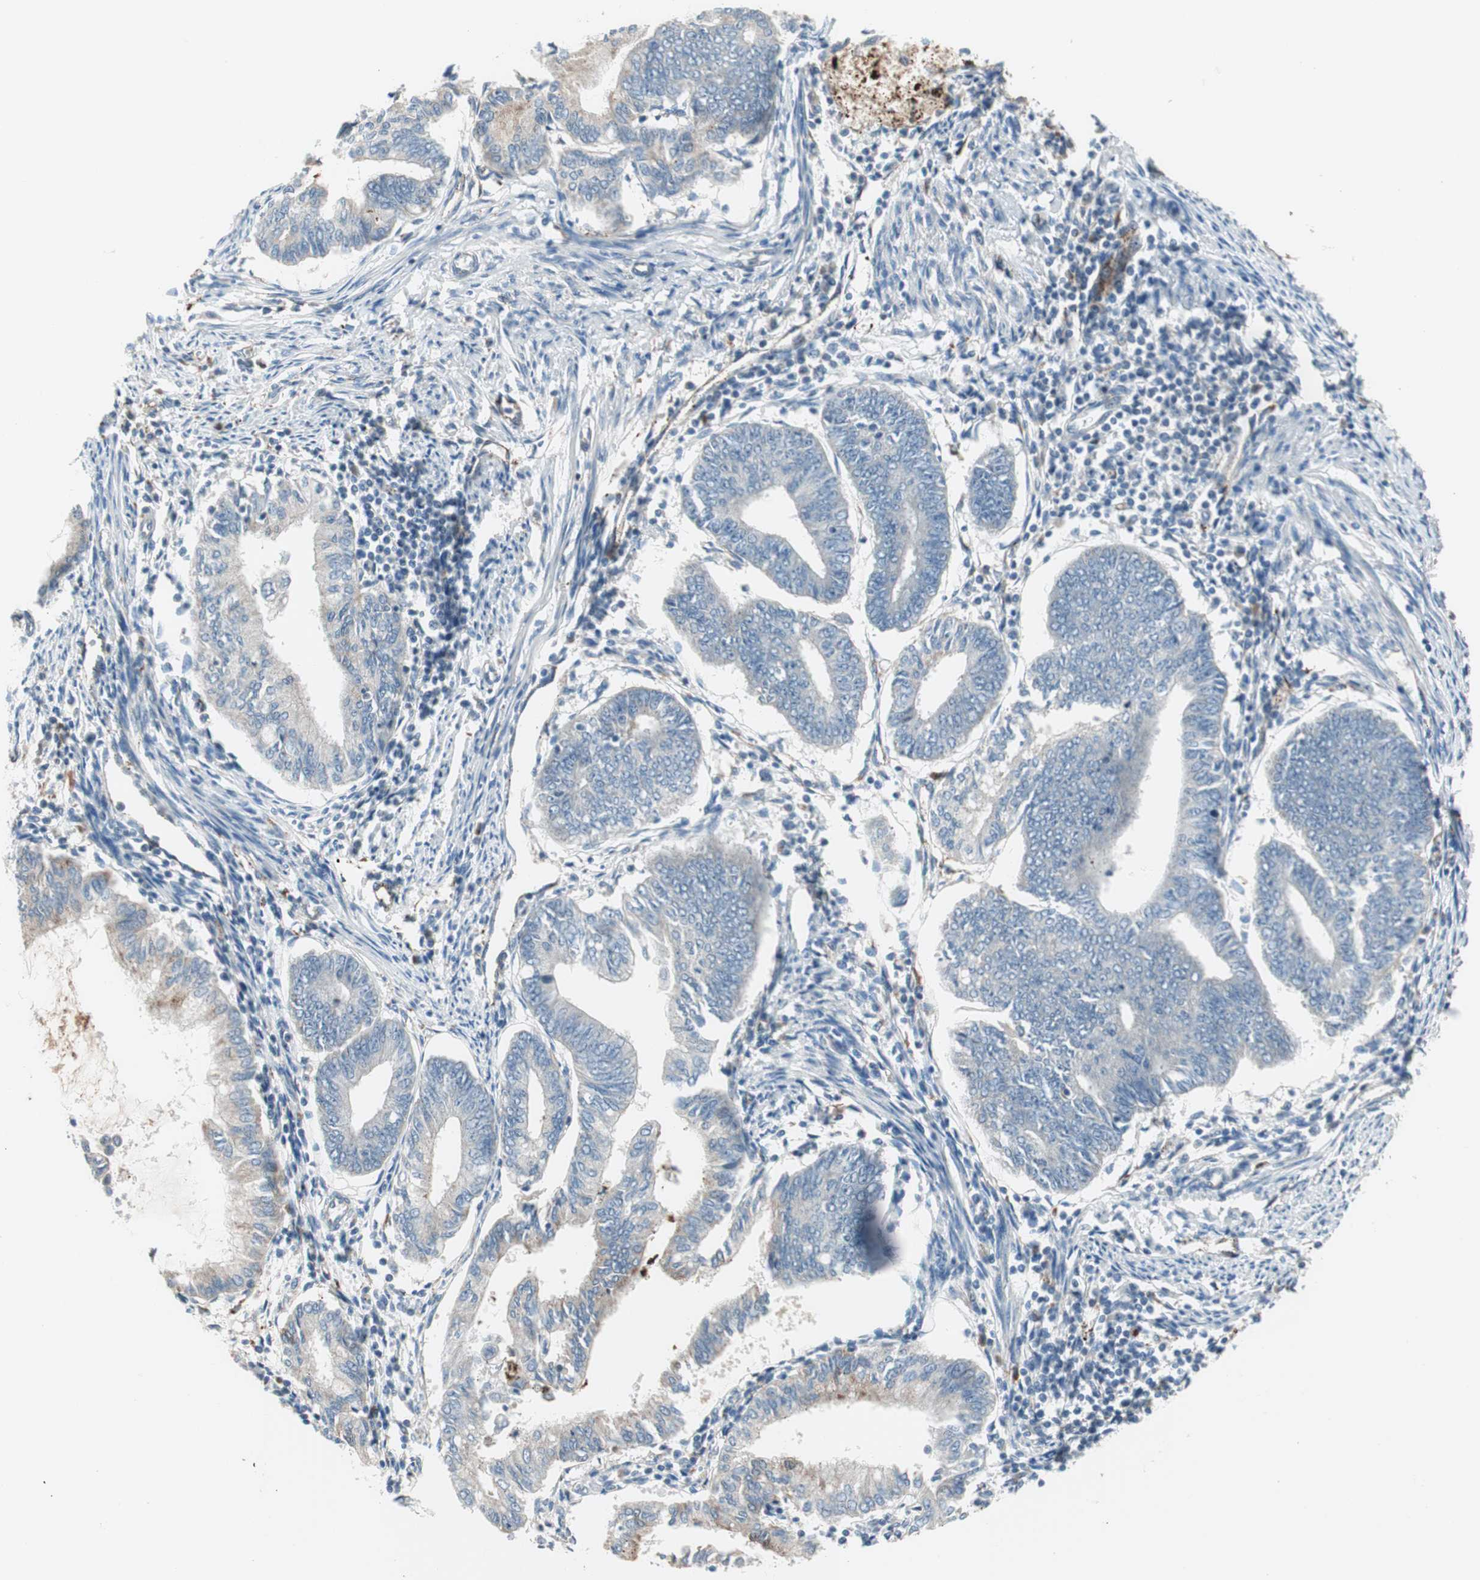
{"staining": {"intensity": "weak", "quantity": "25%-75%", "location": "cytoplasmic/membranous"}, "tissue": "endometrial cancer", "cell_type": "Tumor cells", "image_type": "cancer", "snomed": [{"axis": "morphology", "description": "Adenocarcinoma, NOS"}, {"axis": "topography", "description": "Endometrium"}], "caption": "Immunohistochemical staining of endometrial cancer (adenocarcinoma) exhibits low levels of weak cytoplasmic/membranous staining in about 25%-75% of tumor cells.", "gene": "FGFR4", "patient": {"sex": "female", "age": 86}}